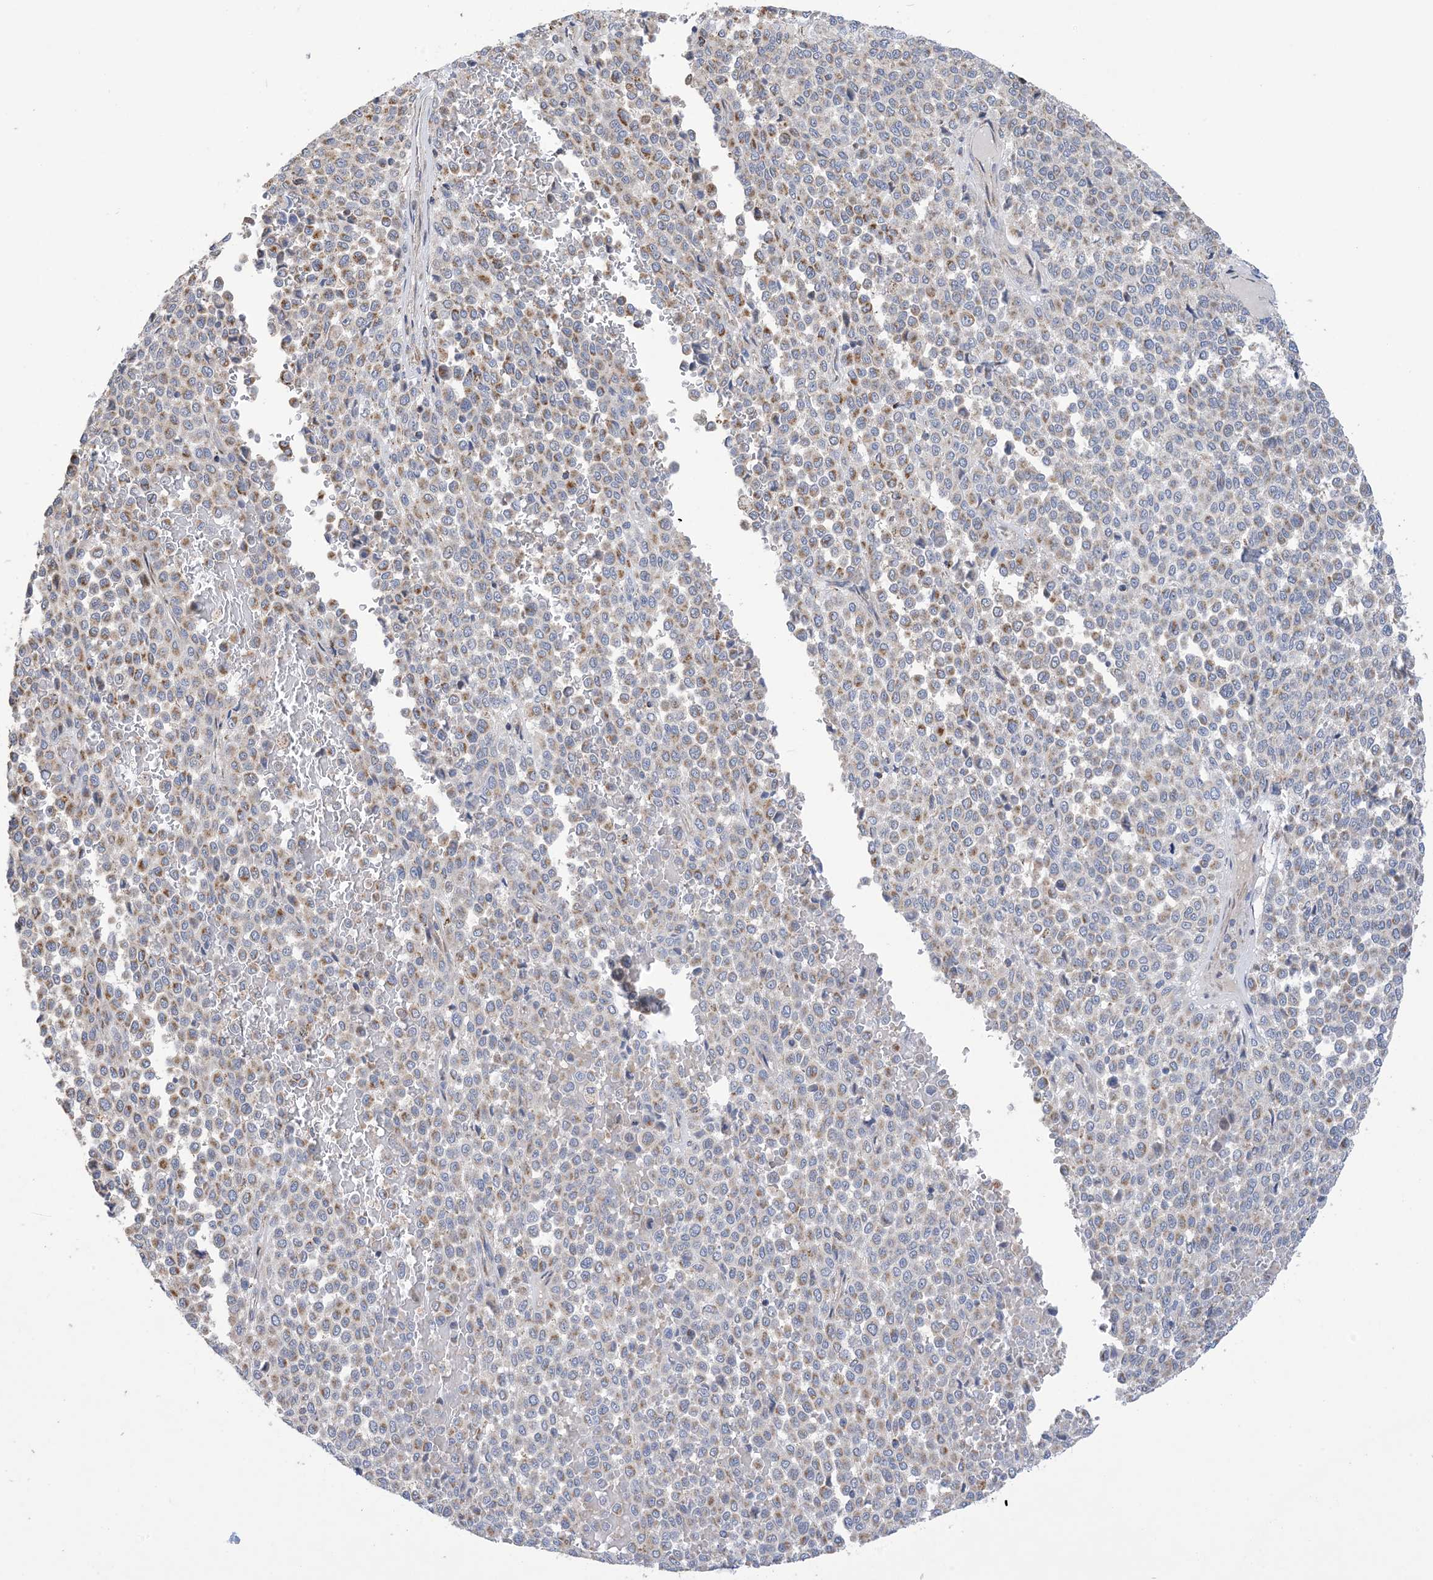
{"staining": {"intensity": "moderate", "quantity": "<25%", "location": "cytoplasmic/membranous"}, "tissue": "melanoma", "cell_type": "Tumor cells", "image_type": "cancer", "snomed": [{"axis": "morphology", "description": "Malignant melanoma, Metastatic site"}, {"axis": "topography", "description": "Pancreas"}], "caption": "A high-resolution histopathology image shows IHC staining of malignant melanoma (metastatic site), which shows moderate cytoplasmic/membranous expression in about <25% of tumor cells.", "gene": "CLEC16A", "patient": {"sex": "female", "age": 30}}